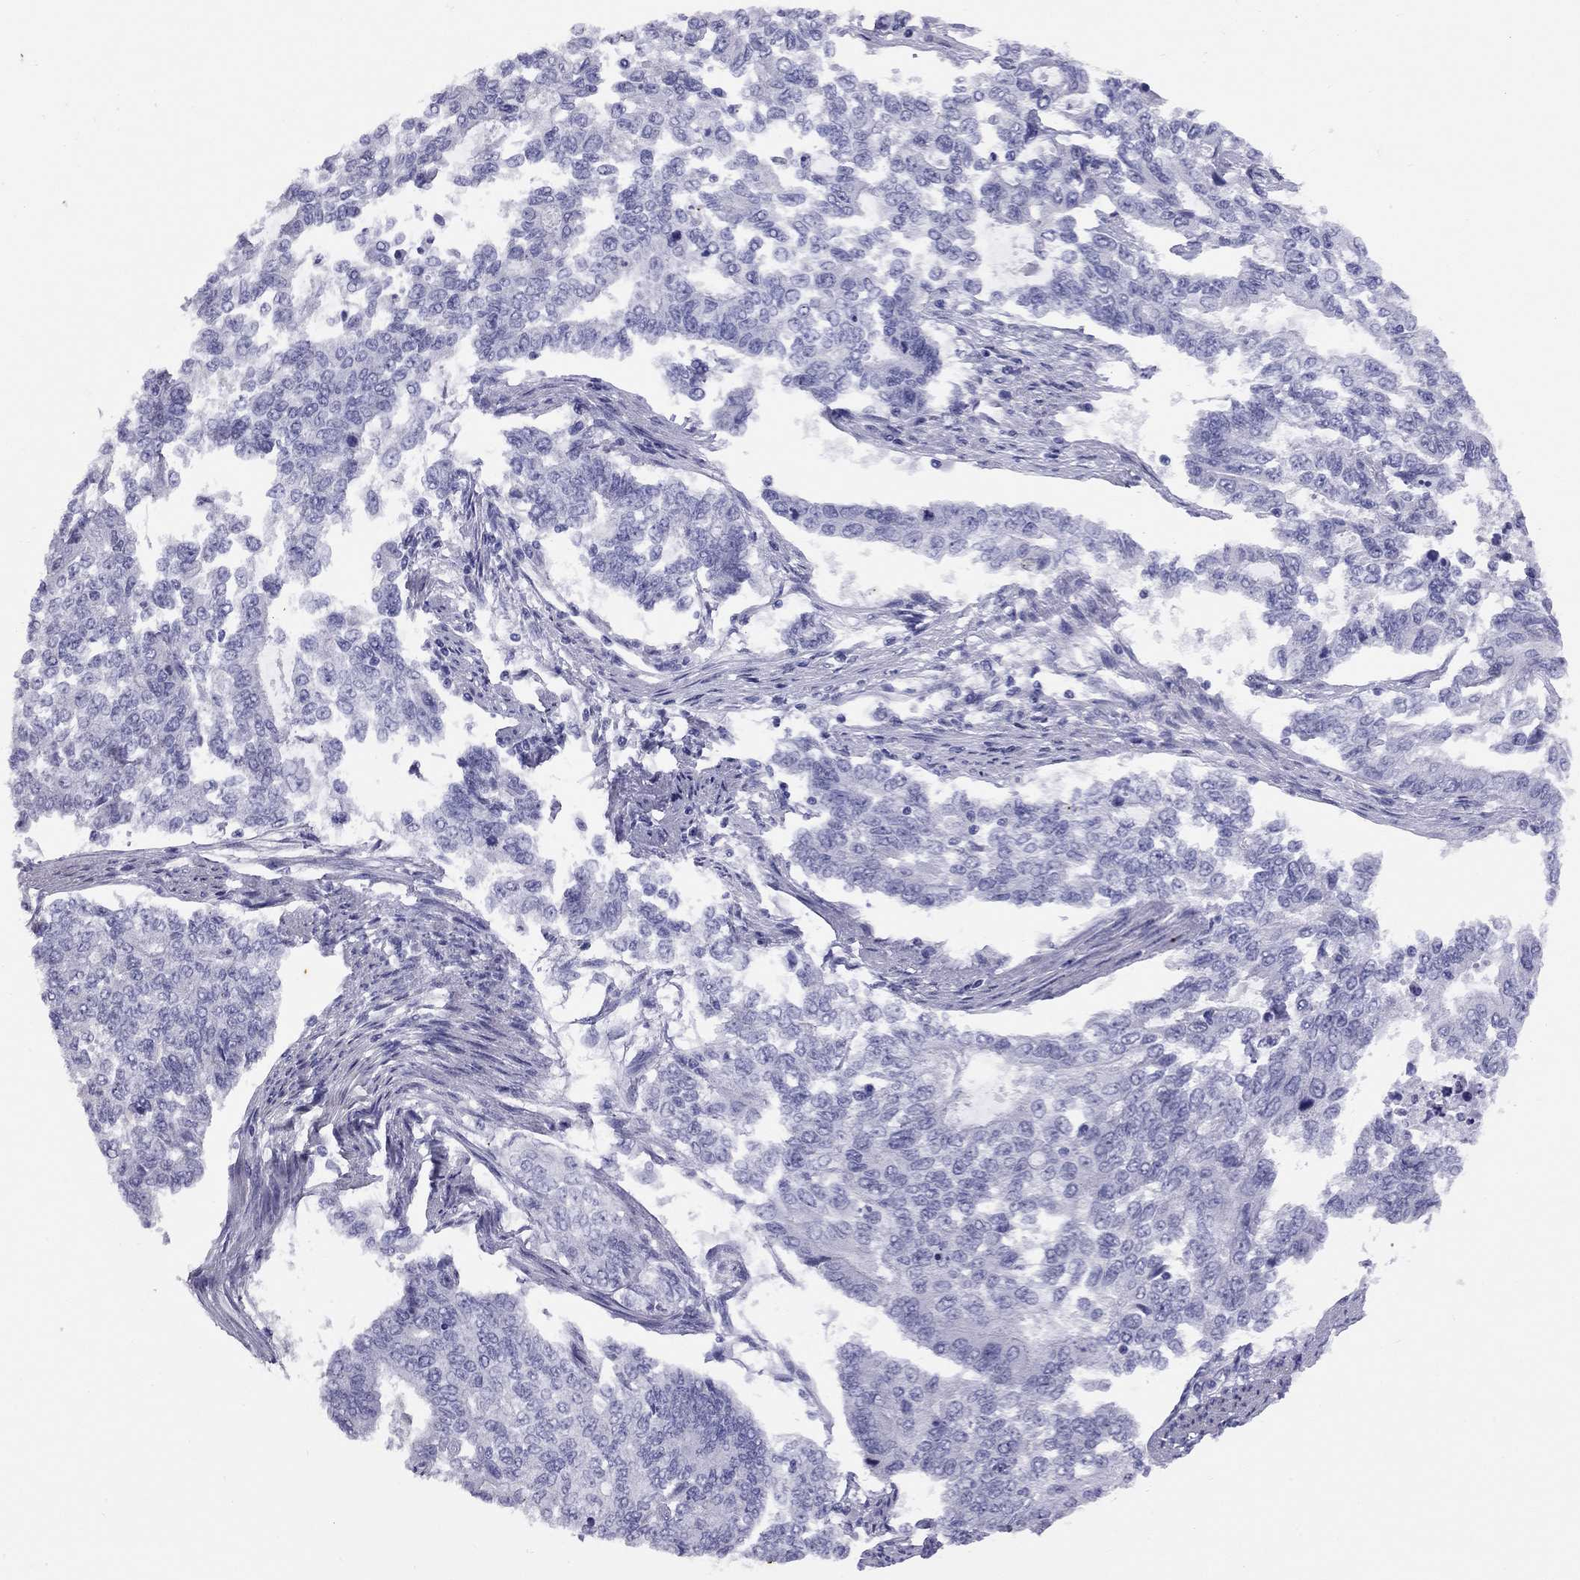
{"staining": {"intensity": "negative", "quantity": "none", "location": "none"}, "tissue": "endometrial cancer", "cell_type": "Tumor cells", "image_type": "cancer", "snomed": [{"axis": "morphology", "description": "Adenocarcinoma, NOS"}, {"axis": "topography", "description": "Uterus"}], "caption": "A micrograph of adenocarcinoma (endometrial) stained for a protein demonstrates no brown staining in tumor cells. Nuclei are stained in blue.", "gene": "LYAR", "patient": {"sex": "female", "age": 59}}